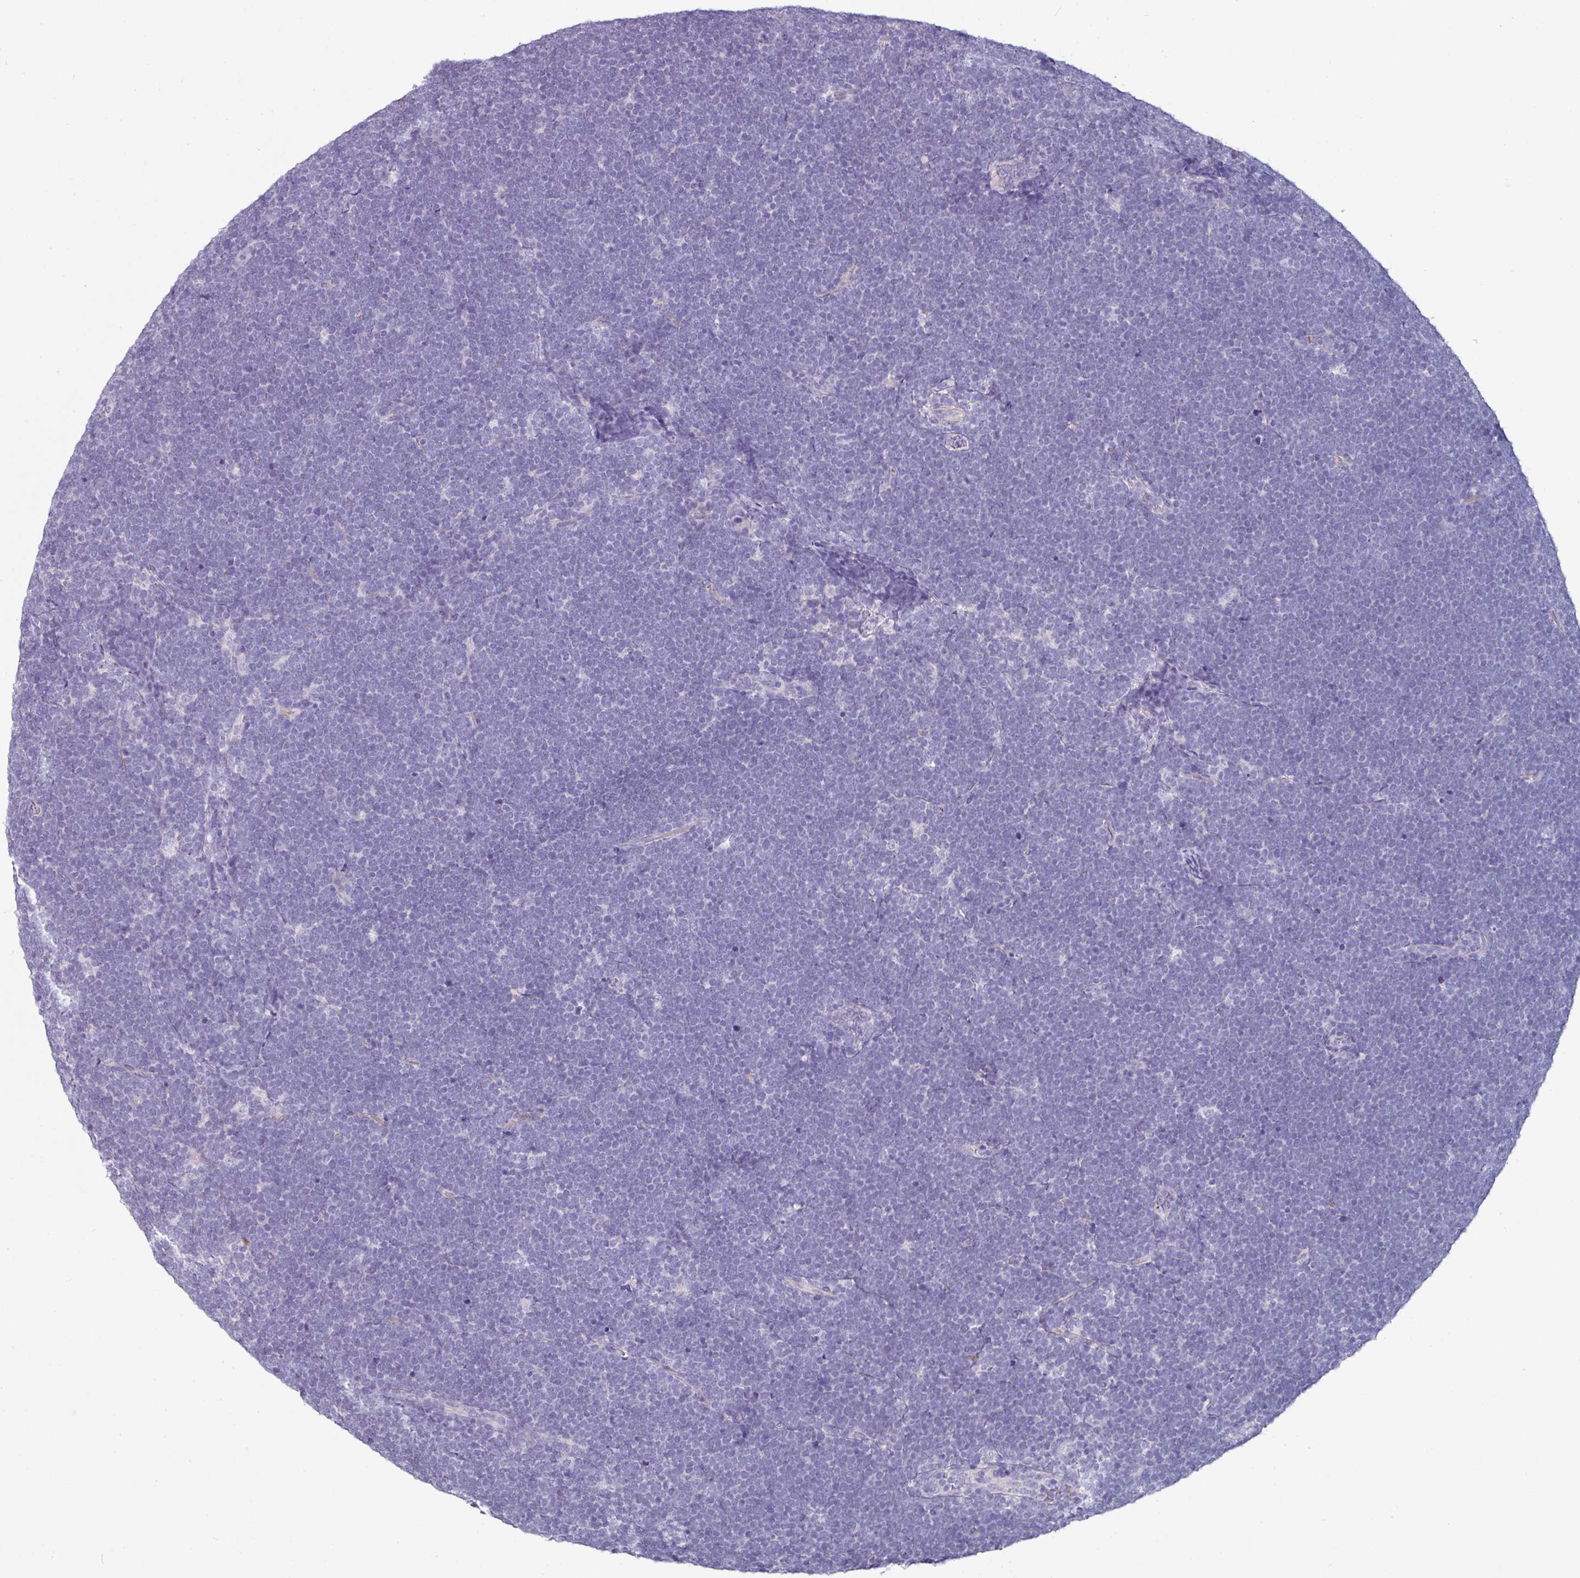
{"staining": {"intensity": "negative", "quantity": "none", "location": "none"}, "tissue": "lymphoma", "cell_type": "Tumor cells", "image_type": "cancer", "snomed": [{"axis": "morphology", "description": "Malignant lymphoma, non-Hodgkin's type, High grade"}, {"axis": "topography", "description": "Lymph node"}], "caption": "This is an IHC histopathology image of human lymphoma. There is no staining in tumor cells.", "gene": "SLC17A7", "patient": {"sex": "male", "age": 13}}